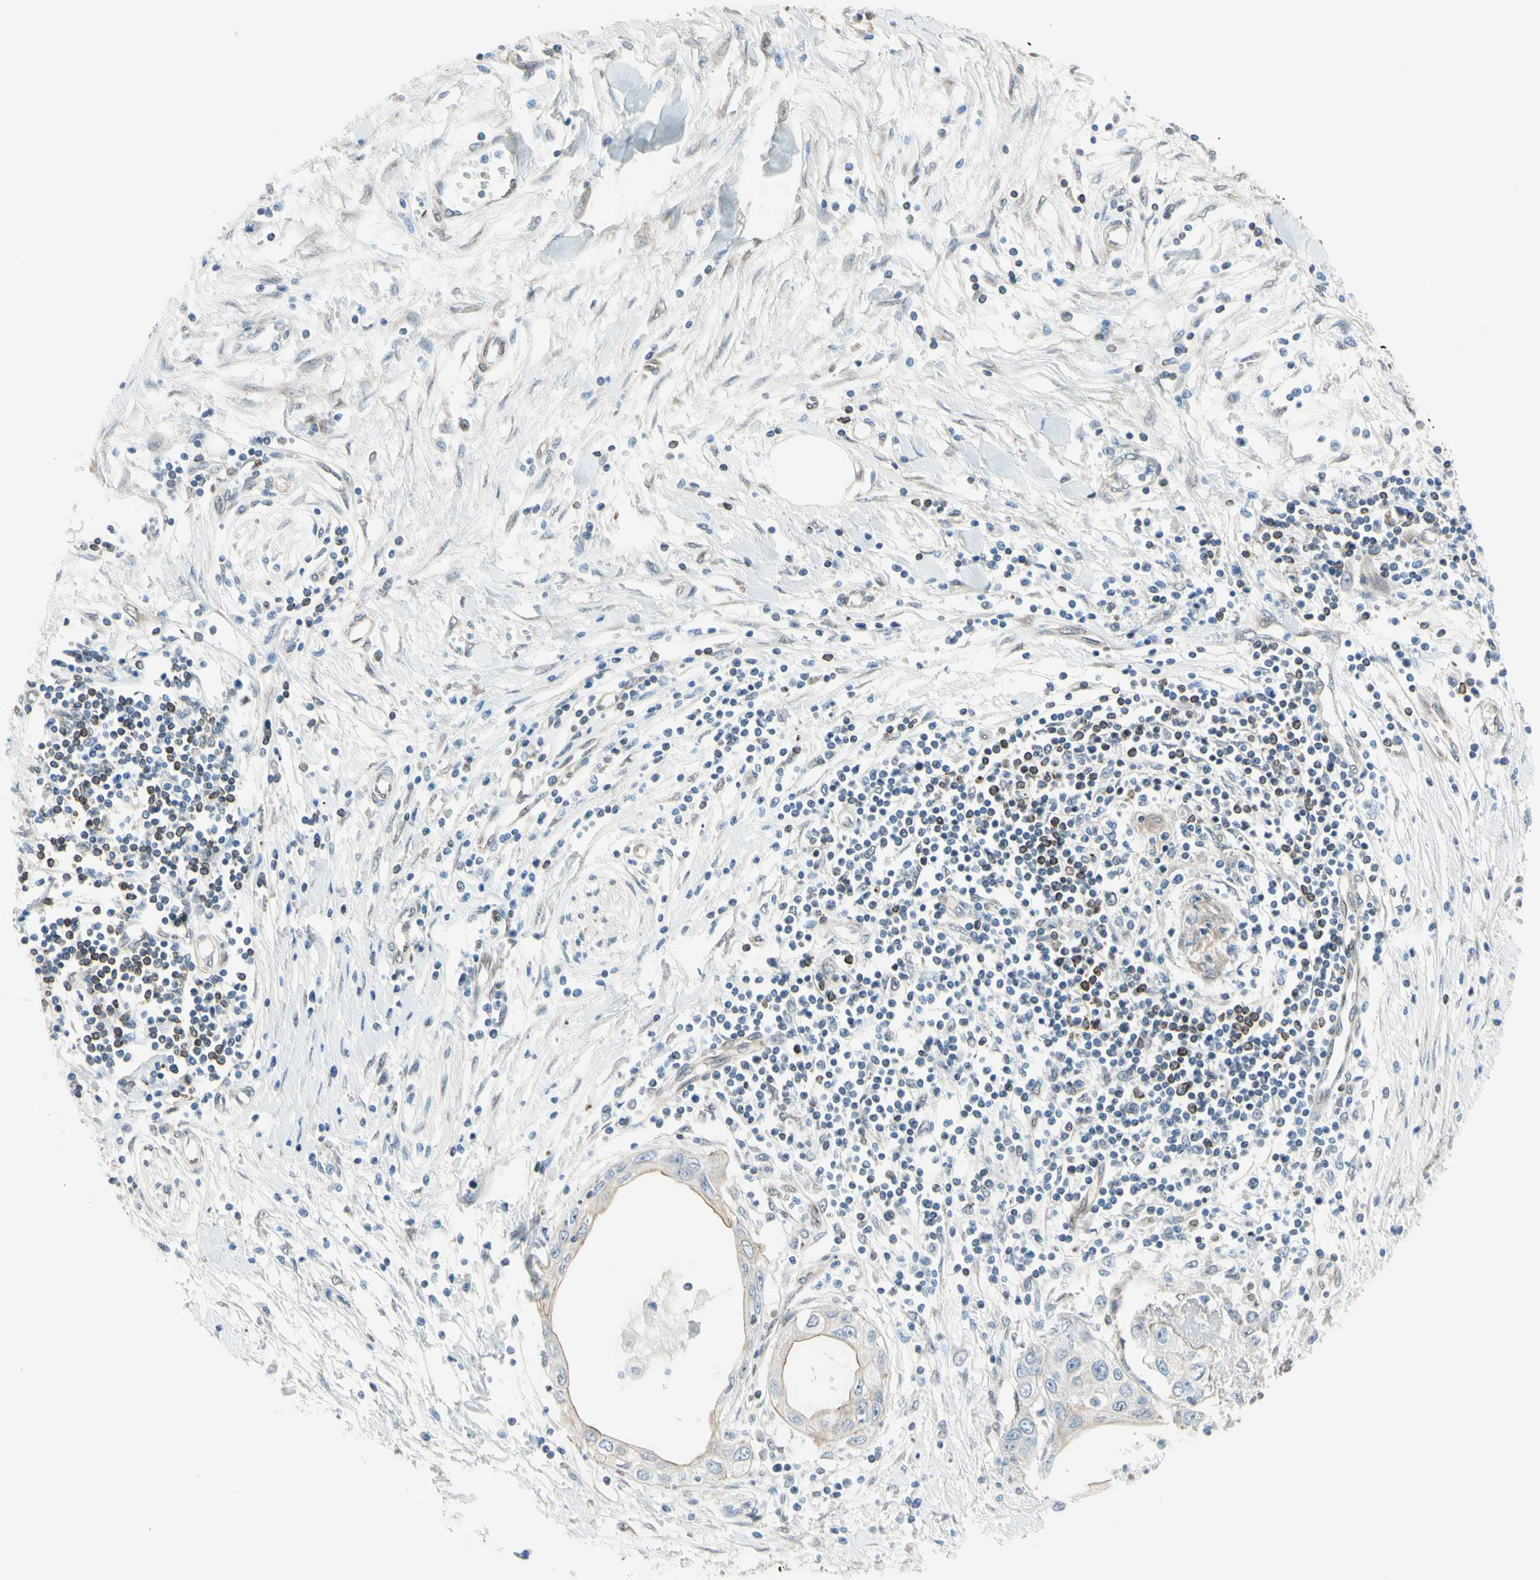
{"staining": {"intensity": "negative", "quantity": "none", "location": "none"}, "tissue": "pancreatic cancer", "cell_type": "Tumor cells", "image_type": "cancer", "snomed": [{"axis": "morphology", "description": "Adenocarcinoma, NOS"}, {"axis": "topography", "description": "Pancreas"}], "caption": "Protein analysis of adenocarcinoma (pancreatic) exhibits no significant expression in tumor cells.", "gene": "TRAF2", "patient": {"sex": "female", "age": 70}}